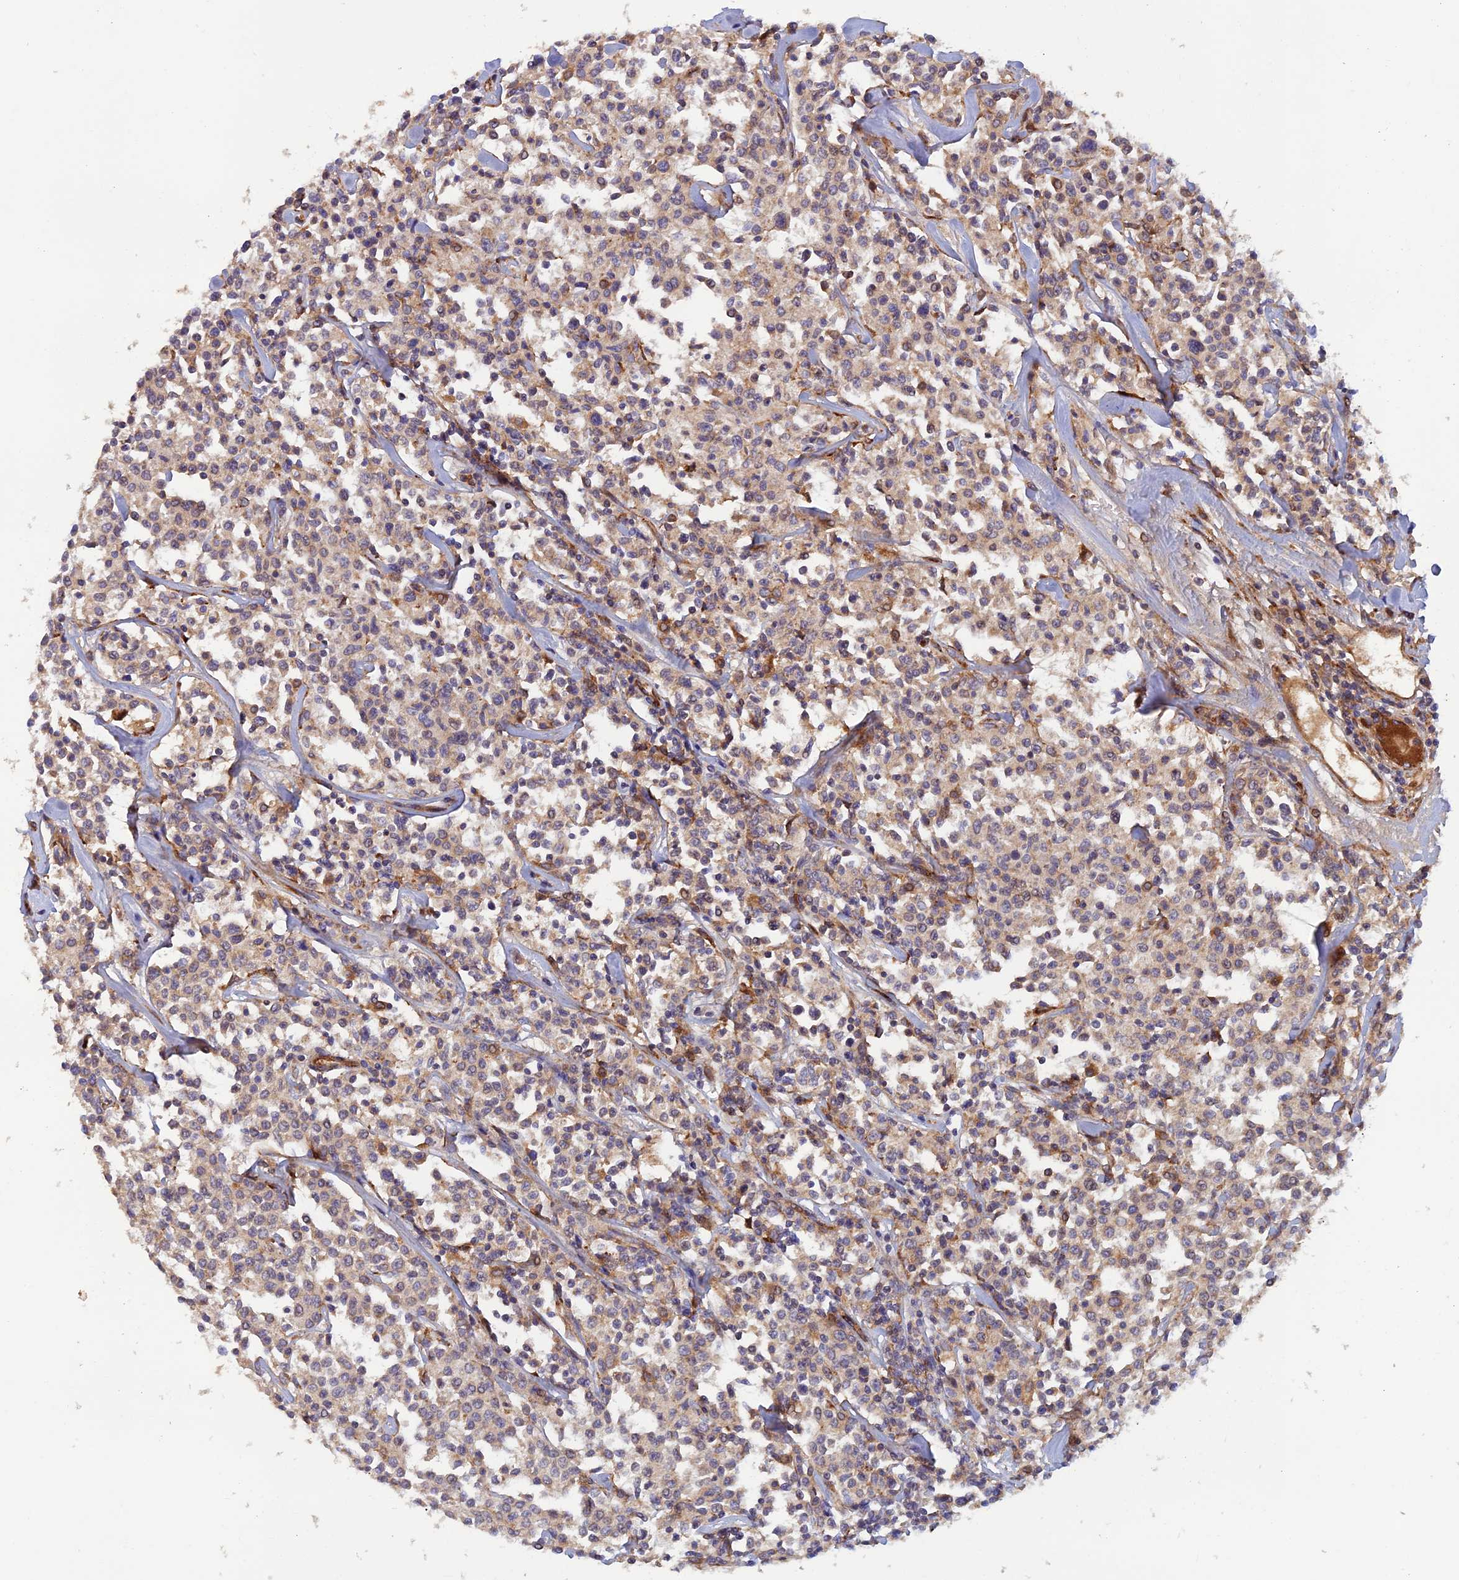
{"staining": {"intensity": "weak", "quantity": "25%-75%", "location": "cytoplasmic/membranous"}, "tissue": "lymphoma", "cell_type": "Tumor cells", "image_type": "cancer", "snomed": [{"axis": "morphology", "description": "Malignant lymphoma, non-Hodgkin's type, Low grade"}, {"axis": "topography", "description": "Small intestine"}], "caption": "Protein analysis of lymphoma tissue shows weak cytoplasmic/membranous positivity in approximately 25%-75% of tumor cells.", "gene": "GMCL1", "patient": {"sex": "female", "age": 59}}